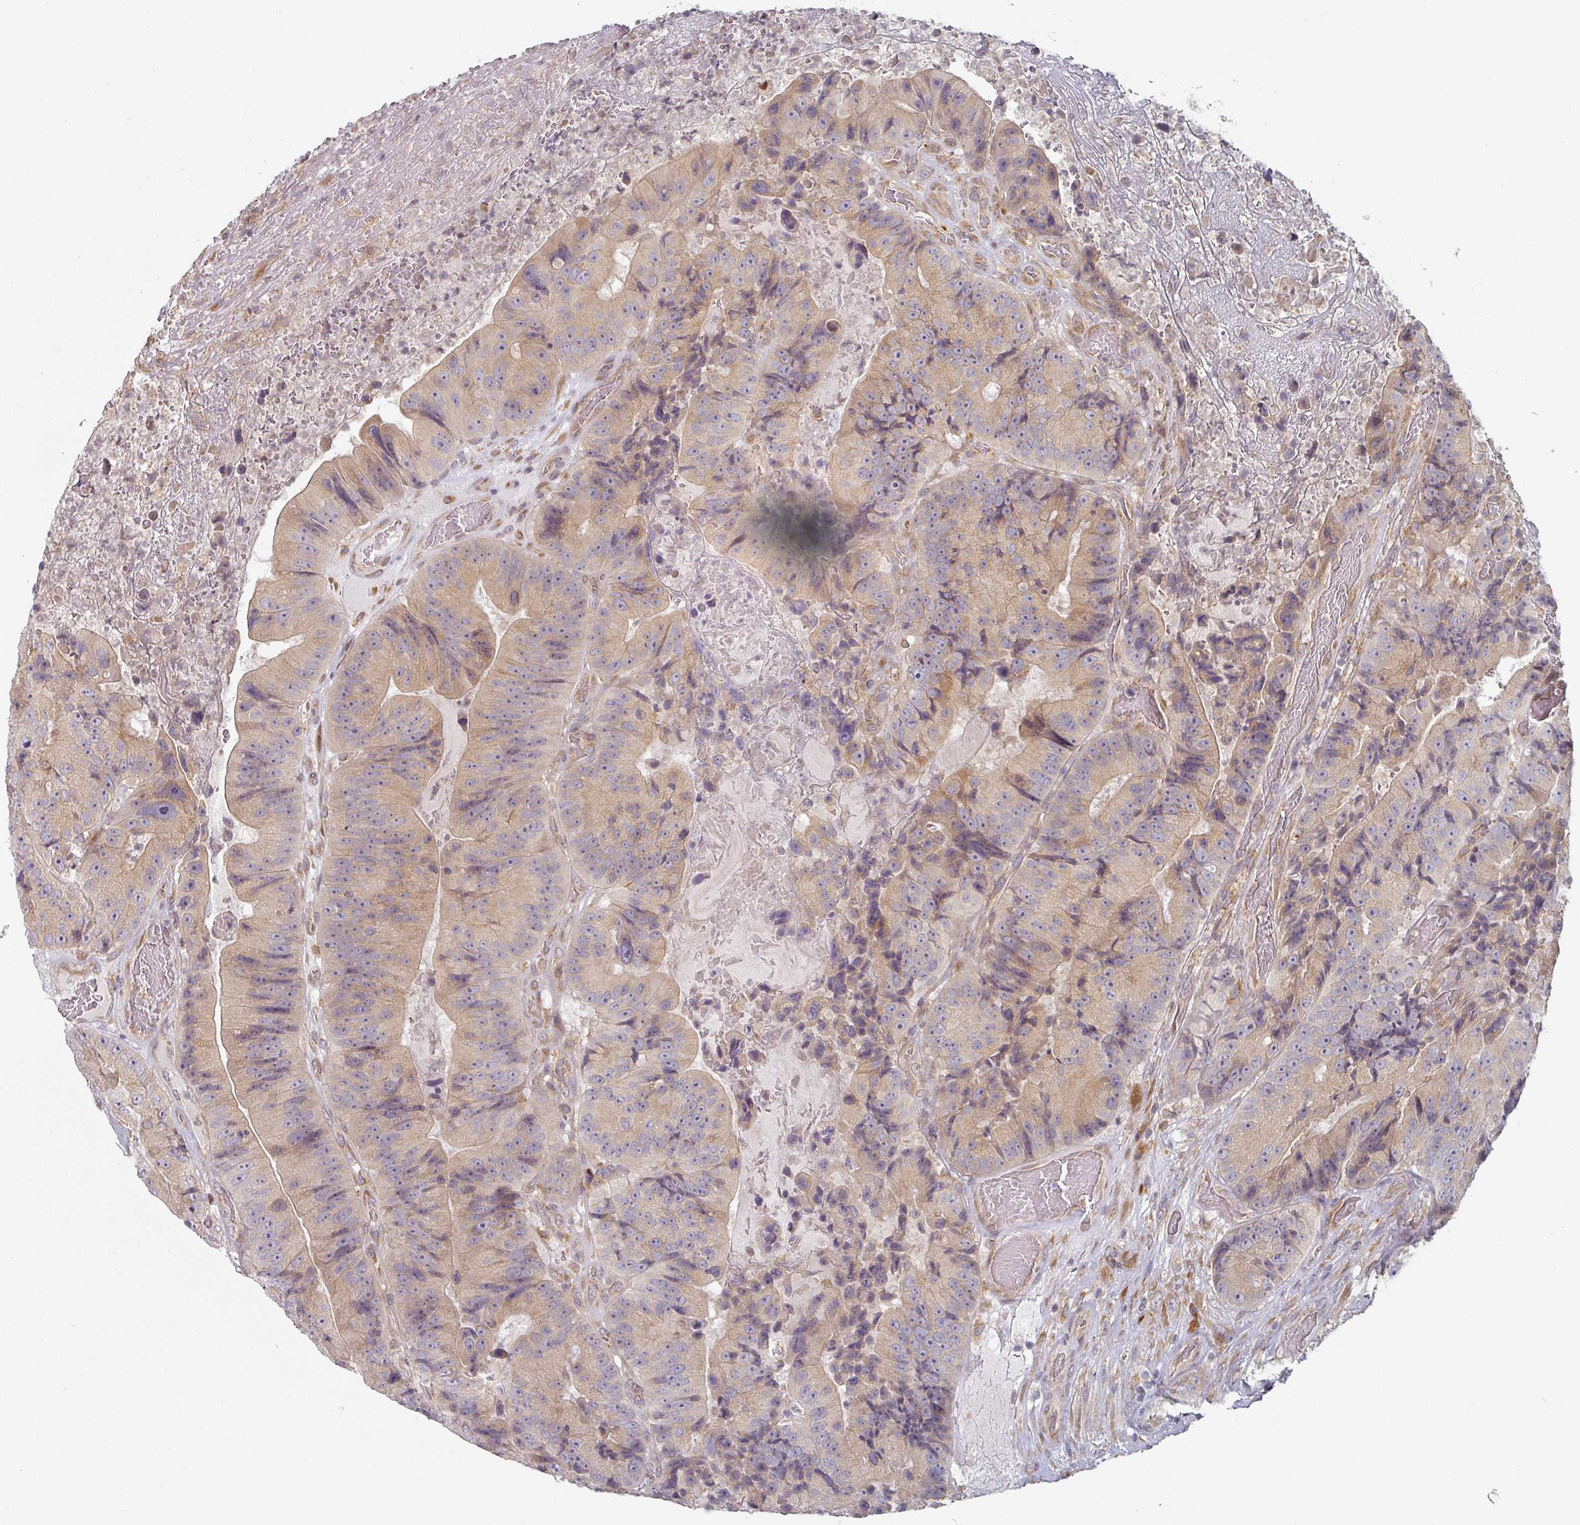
{"staining": {"intensity": "moderate", "quantity": ">75%", "location": "cytoplasmic/membranous"}, "tissue": "colorectal cancer", "cell_type": "Tumor cells", "image_type": "cancer", "snomed": [{"axis": "morphology", "description": "Adenocarcinoma, NOS"}, {"axis": "topography", "description": "Colon"}], "caption": "Protein analysis of colorectal cancer tissue displays moderate cytoplasmic/membranous staining in about >75% of tumor cells. The protein of interest is shown in brown color, while the nuclei are stained blue.", "gene": "TAPT1", "patient": {"sex": "female", "age": 86}}